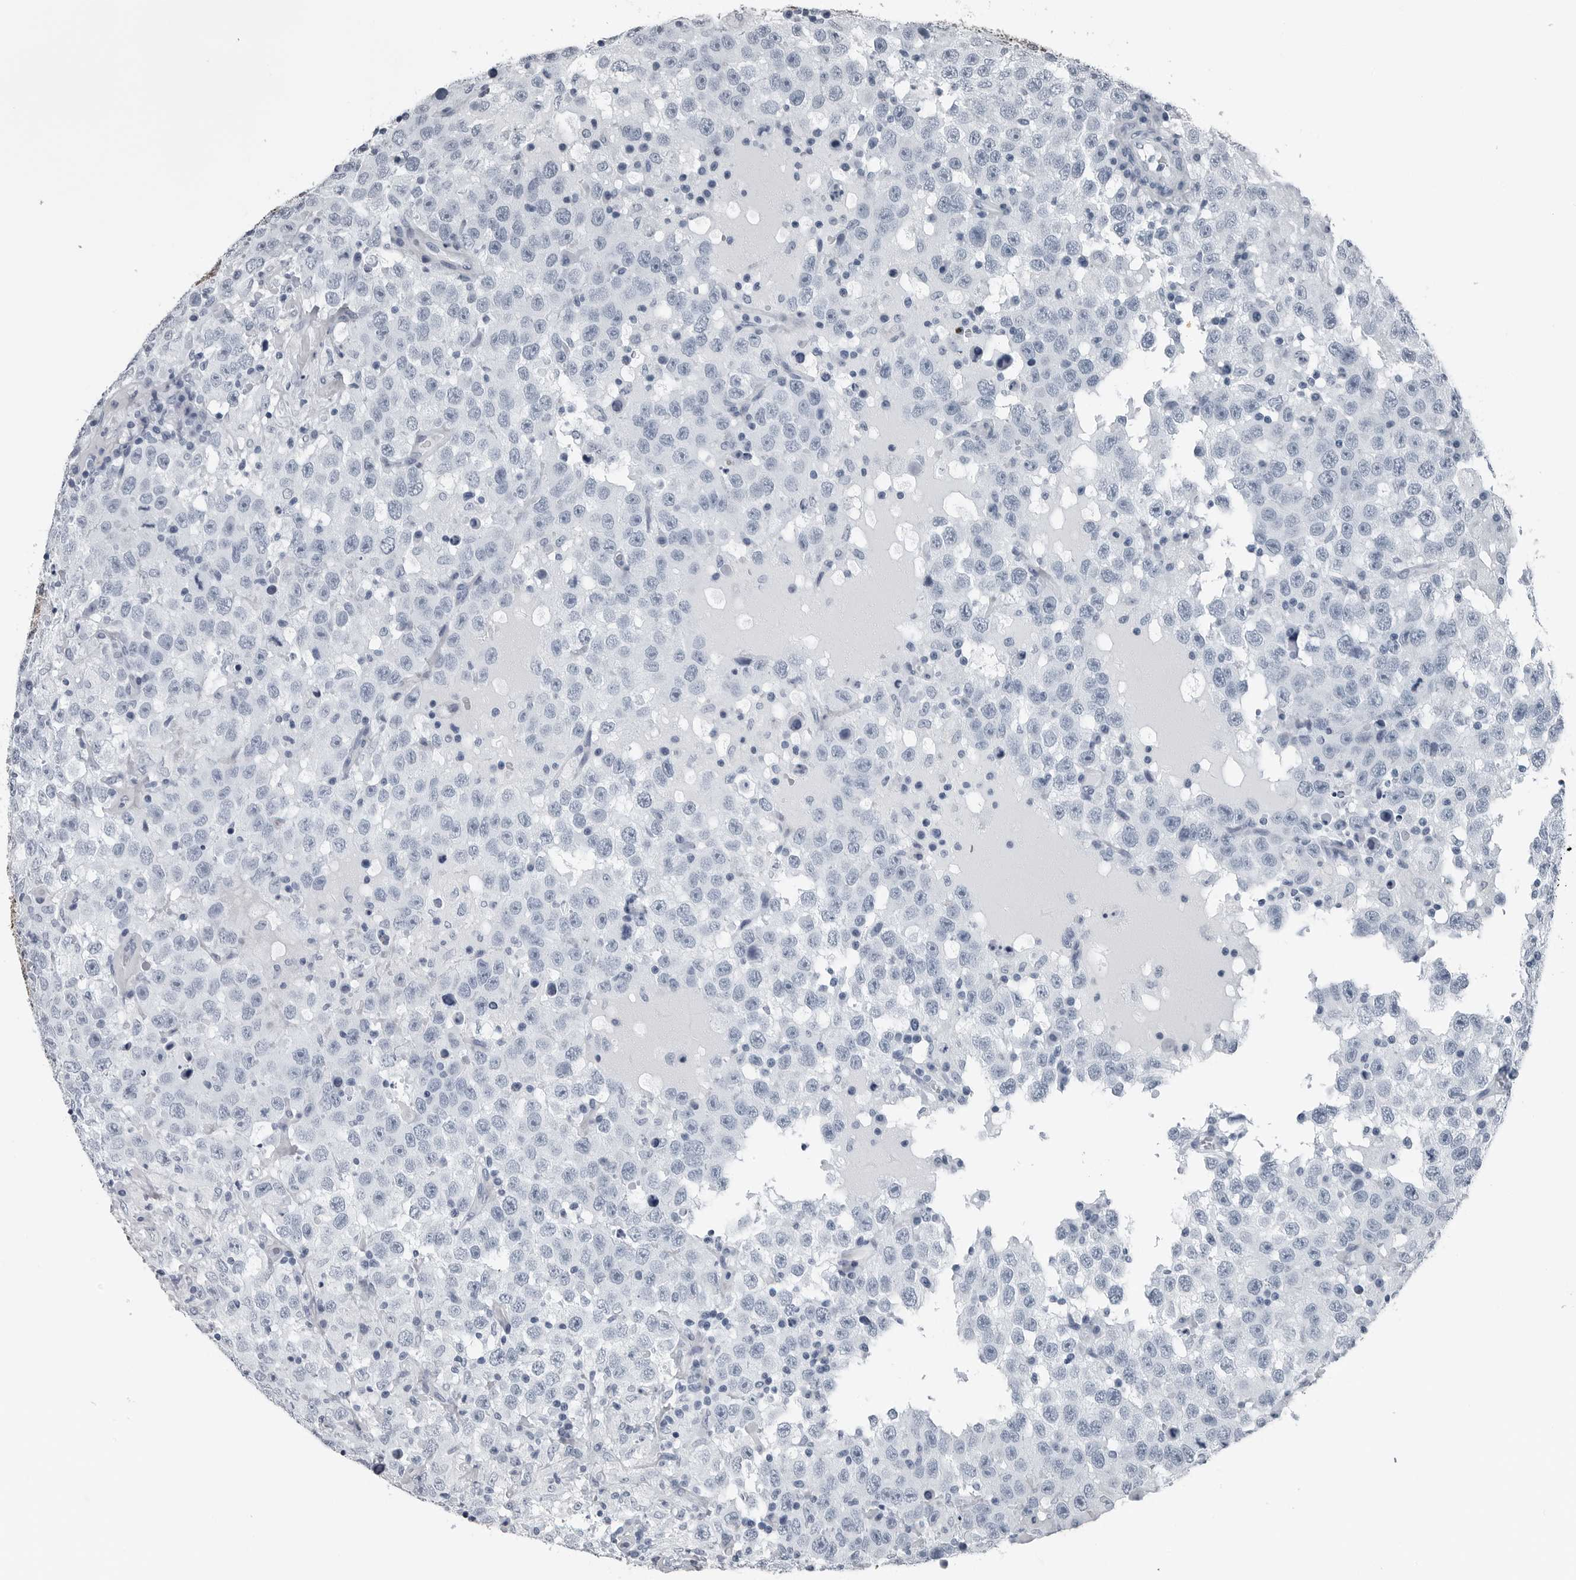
{"staining": {"intensity": "negative", "quantity": "none", "location": "none"}, "tissue": "testis cancer", "cell_type": "Tumor cells", "image_type": "cancer", "snomed": [{"axis": "morphology", "description": "Seminoma, NOS"}, {"axis": "topography", "description": "Testis"}], "caption": "DAB (3,3'-diaminobenzidine) immunohistochemical staining of testis cancer exhibits no significant expression in tumor cells.", "gene": "SPINK1", "patient": {"sex": "male", "age": 41}}